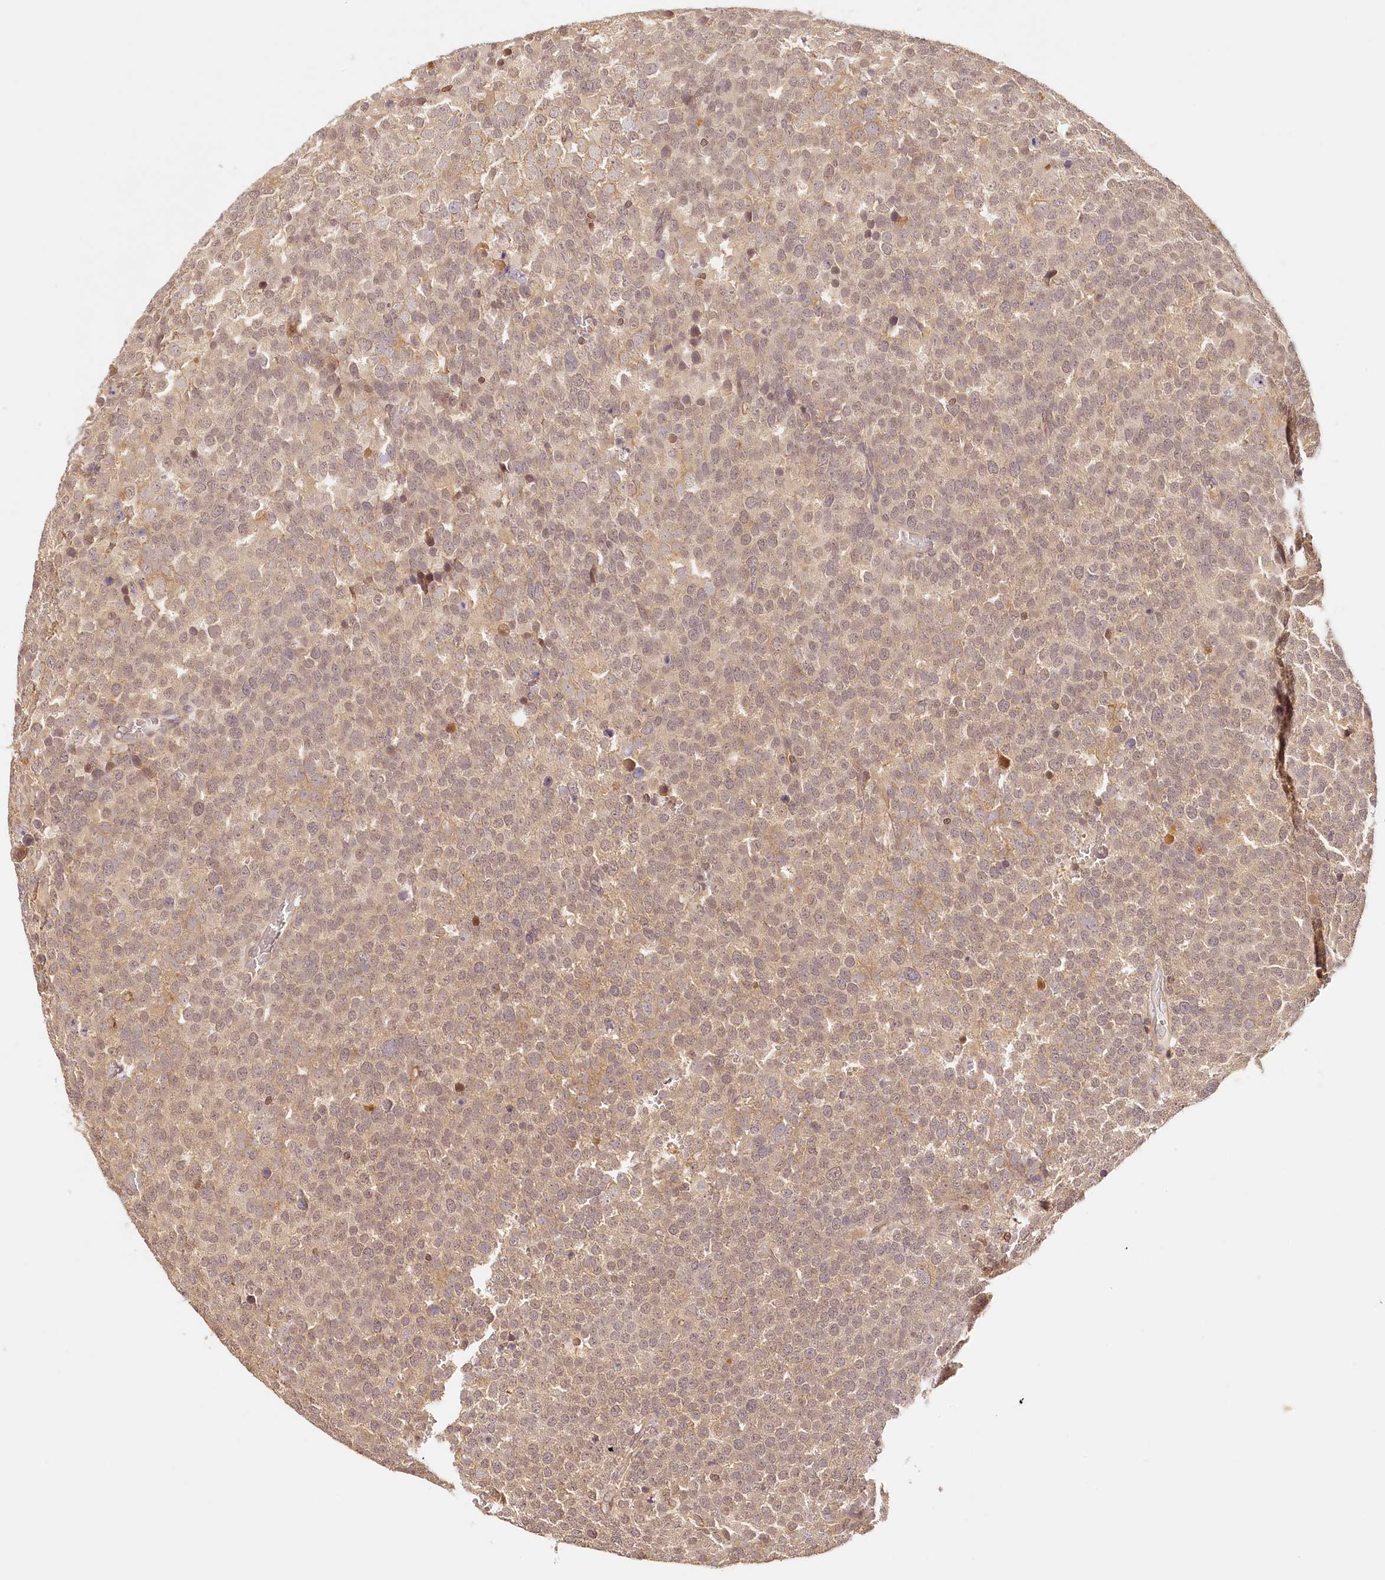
{"staining": {"intensity": "weak", "quantity": ">75%", "location": "cytoplasmic/membranous"}, "tissue": "testis cancer", "cell_type": "Tumor cells", "image_type": "cancer", "snomed": [{"axis": "morphology", "description": "Seminoma, NOS"}, {"axis": "topography", "description": "Testis"}], "caption": "Tumor cells show low levels of weak cytoplasmic/membranous staining in about >75% of cells in testis cancer.", "gene": "SYNGR1", "patient": {"sex": "male", "age": 71}}